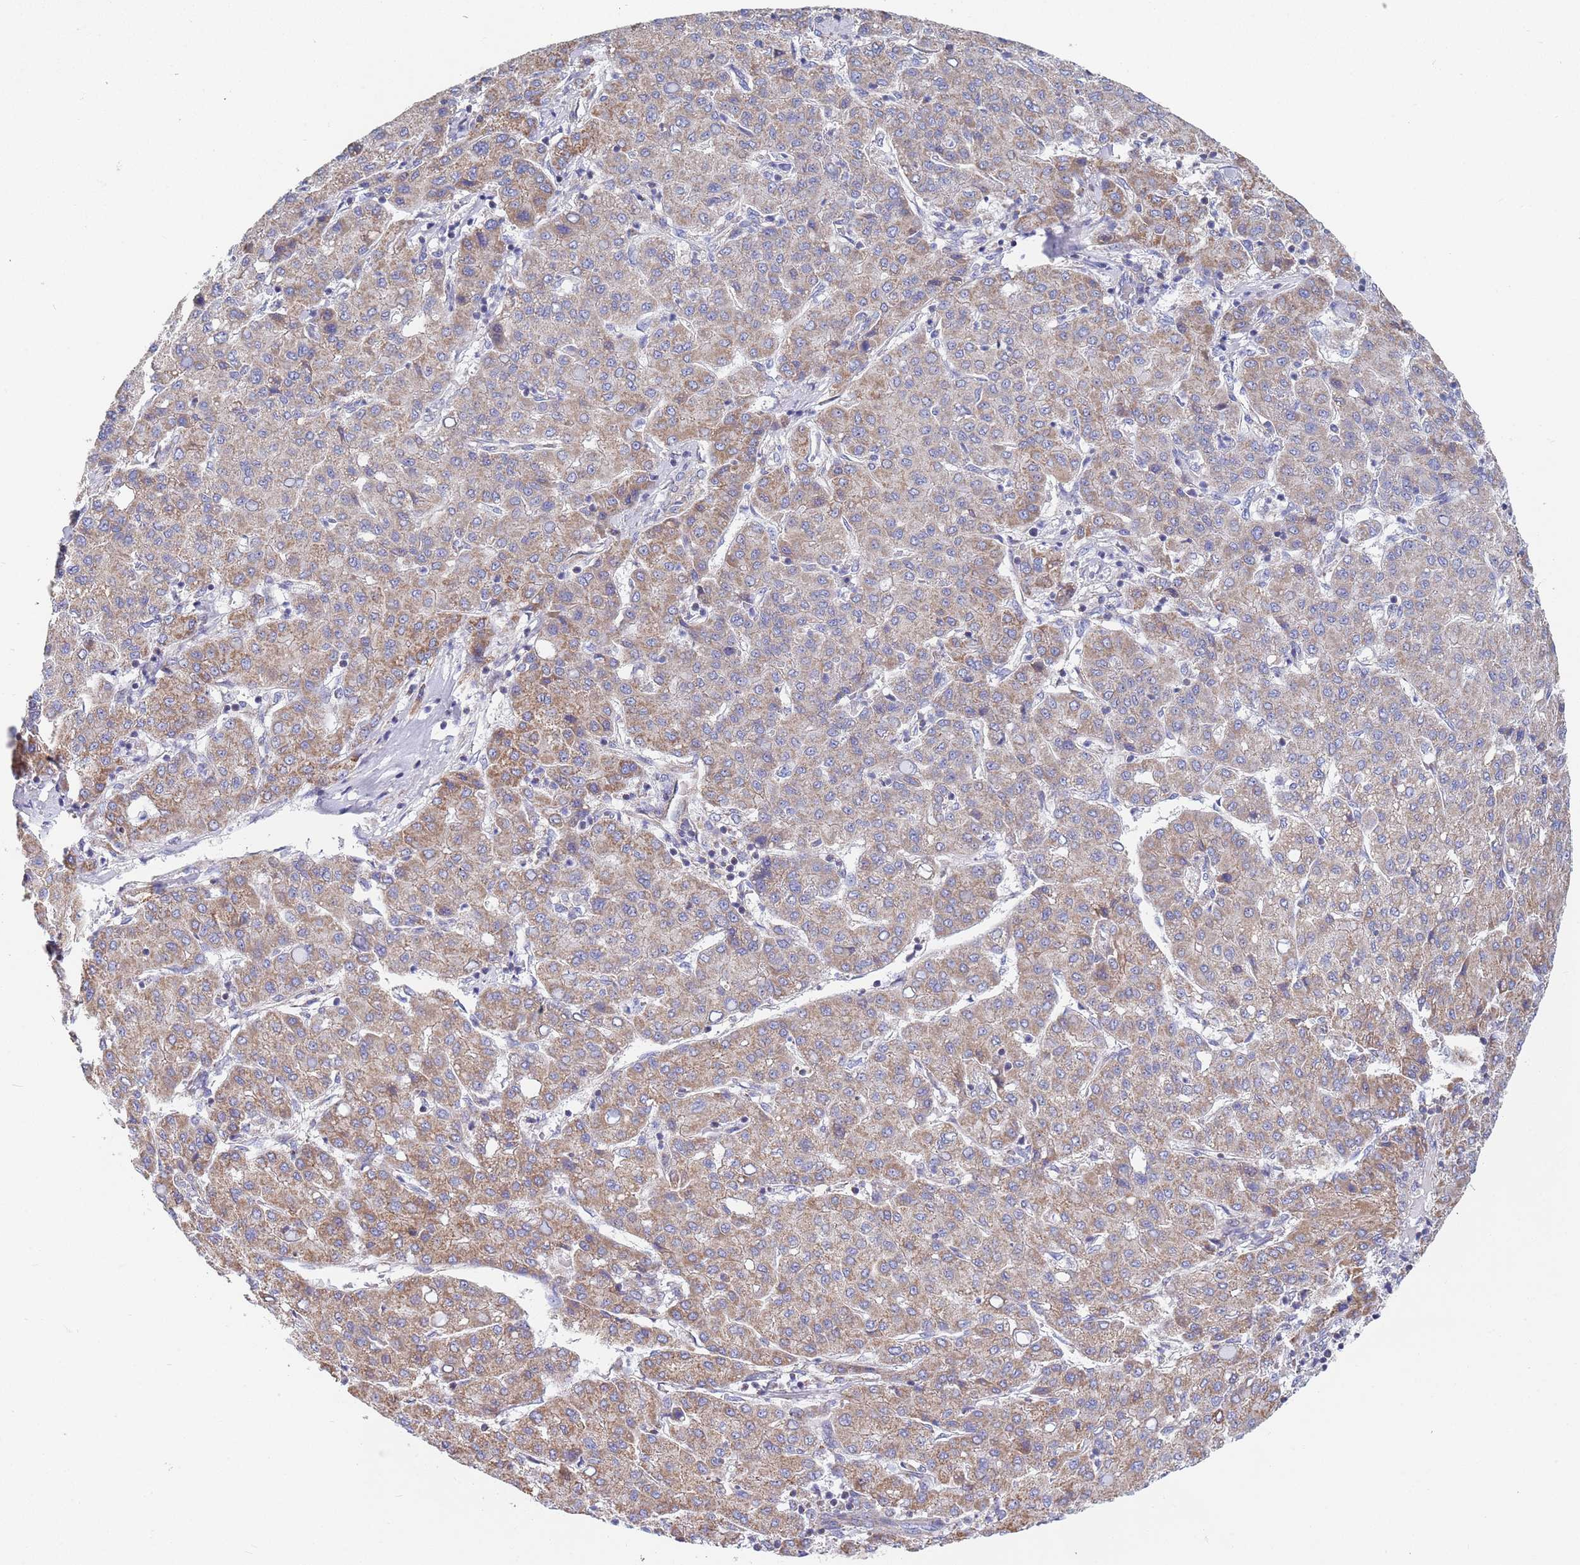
{"staining": {"intensity": "moderate", "quantity": "25%-75%", "location": "cytoplasmic/membranous"}, "tissue": "liver cancer", "cell_type": "Tumor cells", "image_type": "cancer", "snomed": [{"axis": "morphology", "description": "Carcinoma, Hepatocellular, NOS"}, {"axis": "topography", "description": "Liver"}], "caption": "High-magnification brightfield microscopy of liver cancer (hepatocellular carcinoma) stained with DAB (3,3'-diaminobenzidine) (brown) and counterstained with hematoxylin (blue). tumor cells exhibit moderate cytoplasmic/membranous staining is identified in about25%-75% of cells. The staining was performed using DAB to visualize the protein expression in brown, while the nuclei were stained in blue with hematoxylin (Magnification: 20x).", "gene": "PWWP3A", "patient": {"sex": "male", "age": 65}}